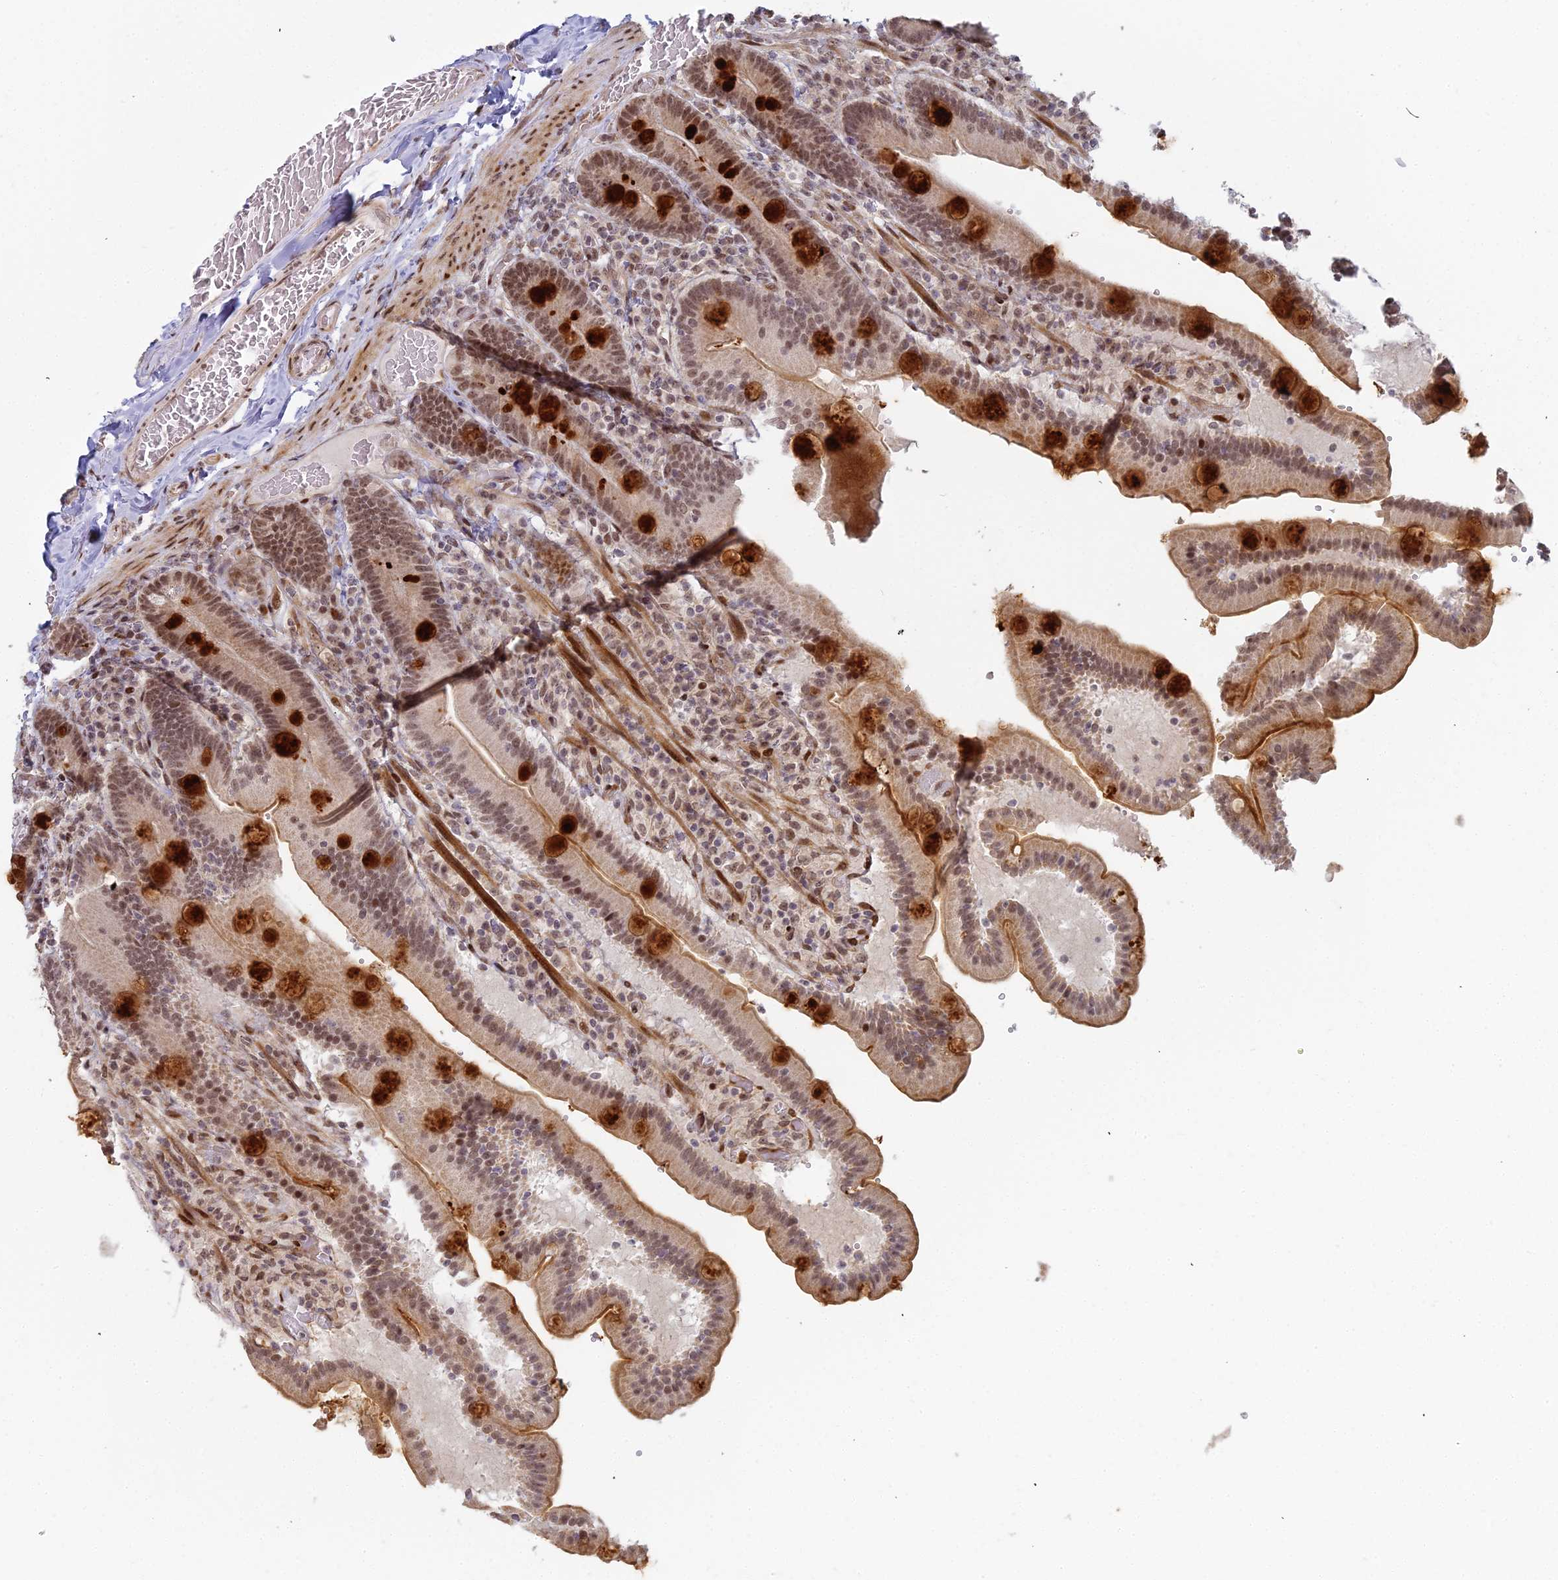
{"staining": {"intensity": "strong", "quantity": "<25%", "location": "cytoplasmic/membranous,nuclear"}, "tissue": "duodenum", "cell_type": "Glandular cells", "image_type": "normal", "snomed": [{"axis": "morphology", "description": "Normal tissue, NOS"}, {"axis": "topography", "description": "Duodenum"}], "caption": "Immunohistochemistry (DAB (3,3'-diaminobenzidine)) staining of benign human duodenum demonstrates strong cytoplasmic/membranous,nuclear protein expression in about <25% of glandular cells. (DAB = brown stain, brightfield microscopy at high magnification).", "gene": "ABCA2", "patient": {"sex": "female", "age": 62}}